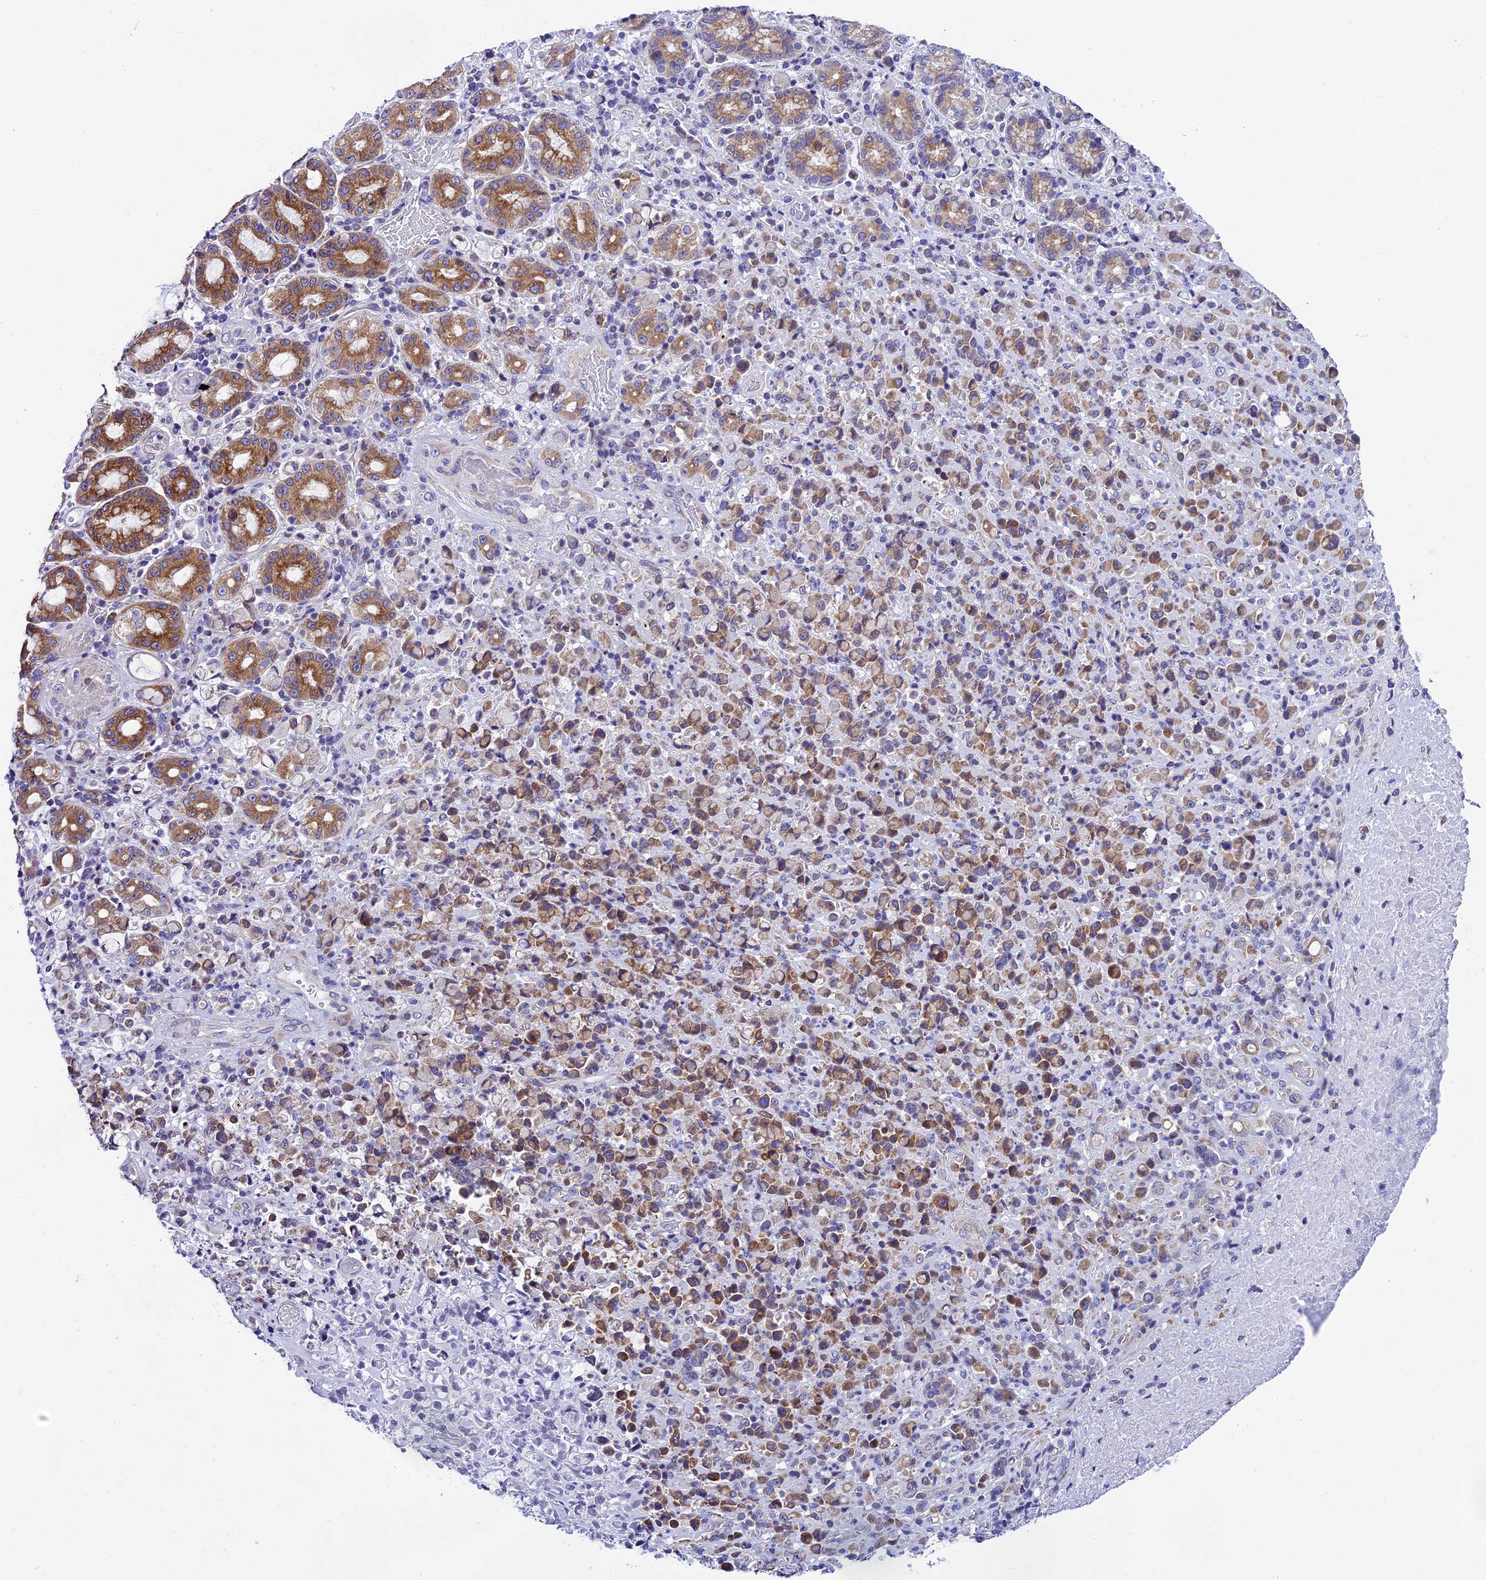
{"staining": {"intensity": "moderate", "quantity": ">75%", "location": "cytoplasmic/membranous"}, "tissue": "stomach cancer", "cell_type": "Tumor cells", "image_type": "cancer", "snomed": [{"axis": "morphology", "description": "Normal tissue, NOS"}, {"axis": "morphology", "description": "Adenocarcinoma, NOS"}, {"axis": "topography", "description": "Stomach"}], "caption": "There is medium levels of moderate cytoplasmic/membranous expression in tumor cells of adenocarcinoma (stomach), as demonstrated by immunohistochemical staining (brown color).", "gene": "REEP4", "patient": {"sex": "female", "age": 79}}